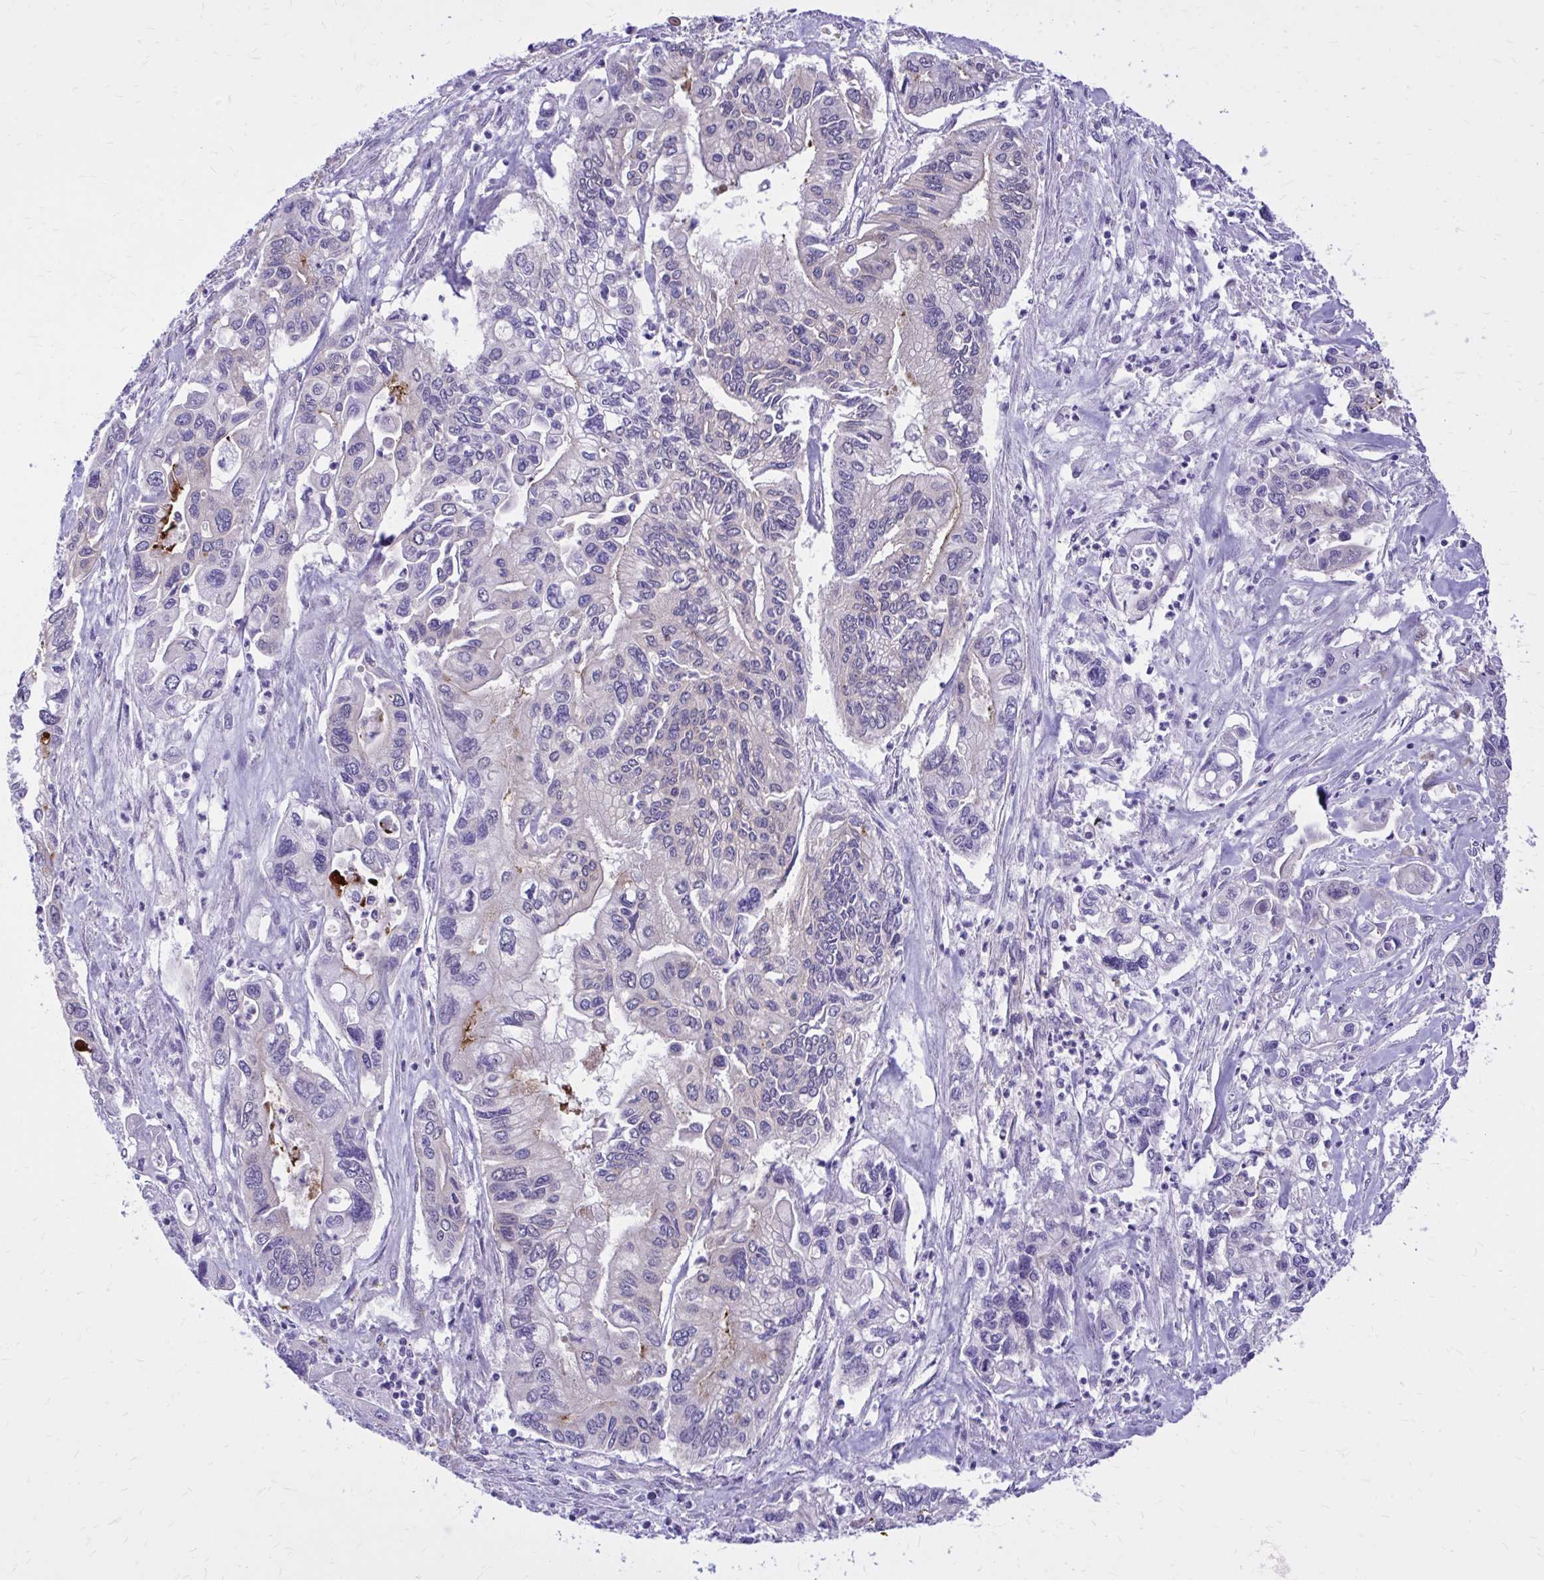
{"staining": {"intensity": "negative", "quantity": "none", "location": "none"}, "tissue": "pancreatic cancer", "cell_type": "Tumor cells", "image_type": "cancer", "snomed": [{"axis": "morphology", "description": "Adenocarcinoma, NOS"}, {"axis": "topography", "description": "Pancreas"}], "caption": "This is an immunohistochemistry photomicrograph of human pancreatic cancer (adenocarcinoma). There is no staining in tumor cells.", "gene": "EPB41L1", "patient": {"sex": "male", "age": 62}}